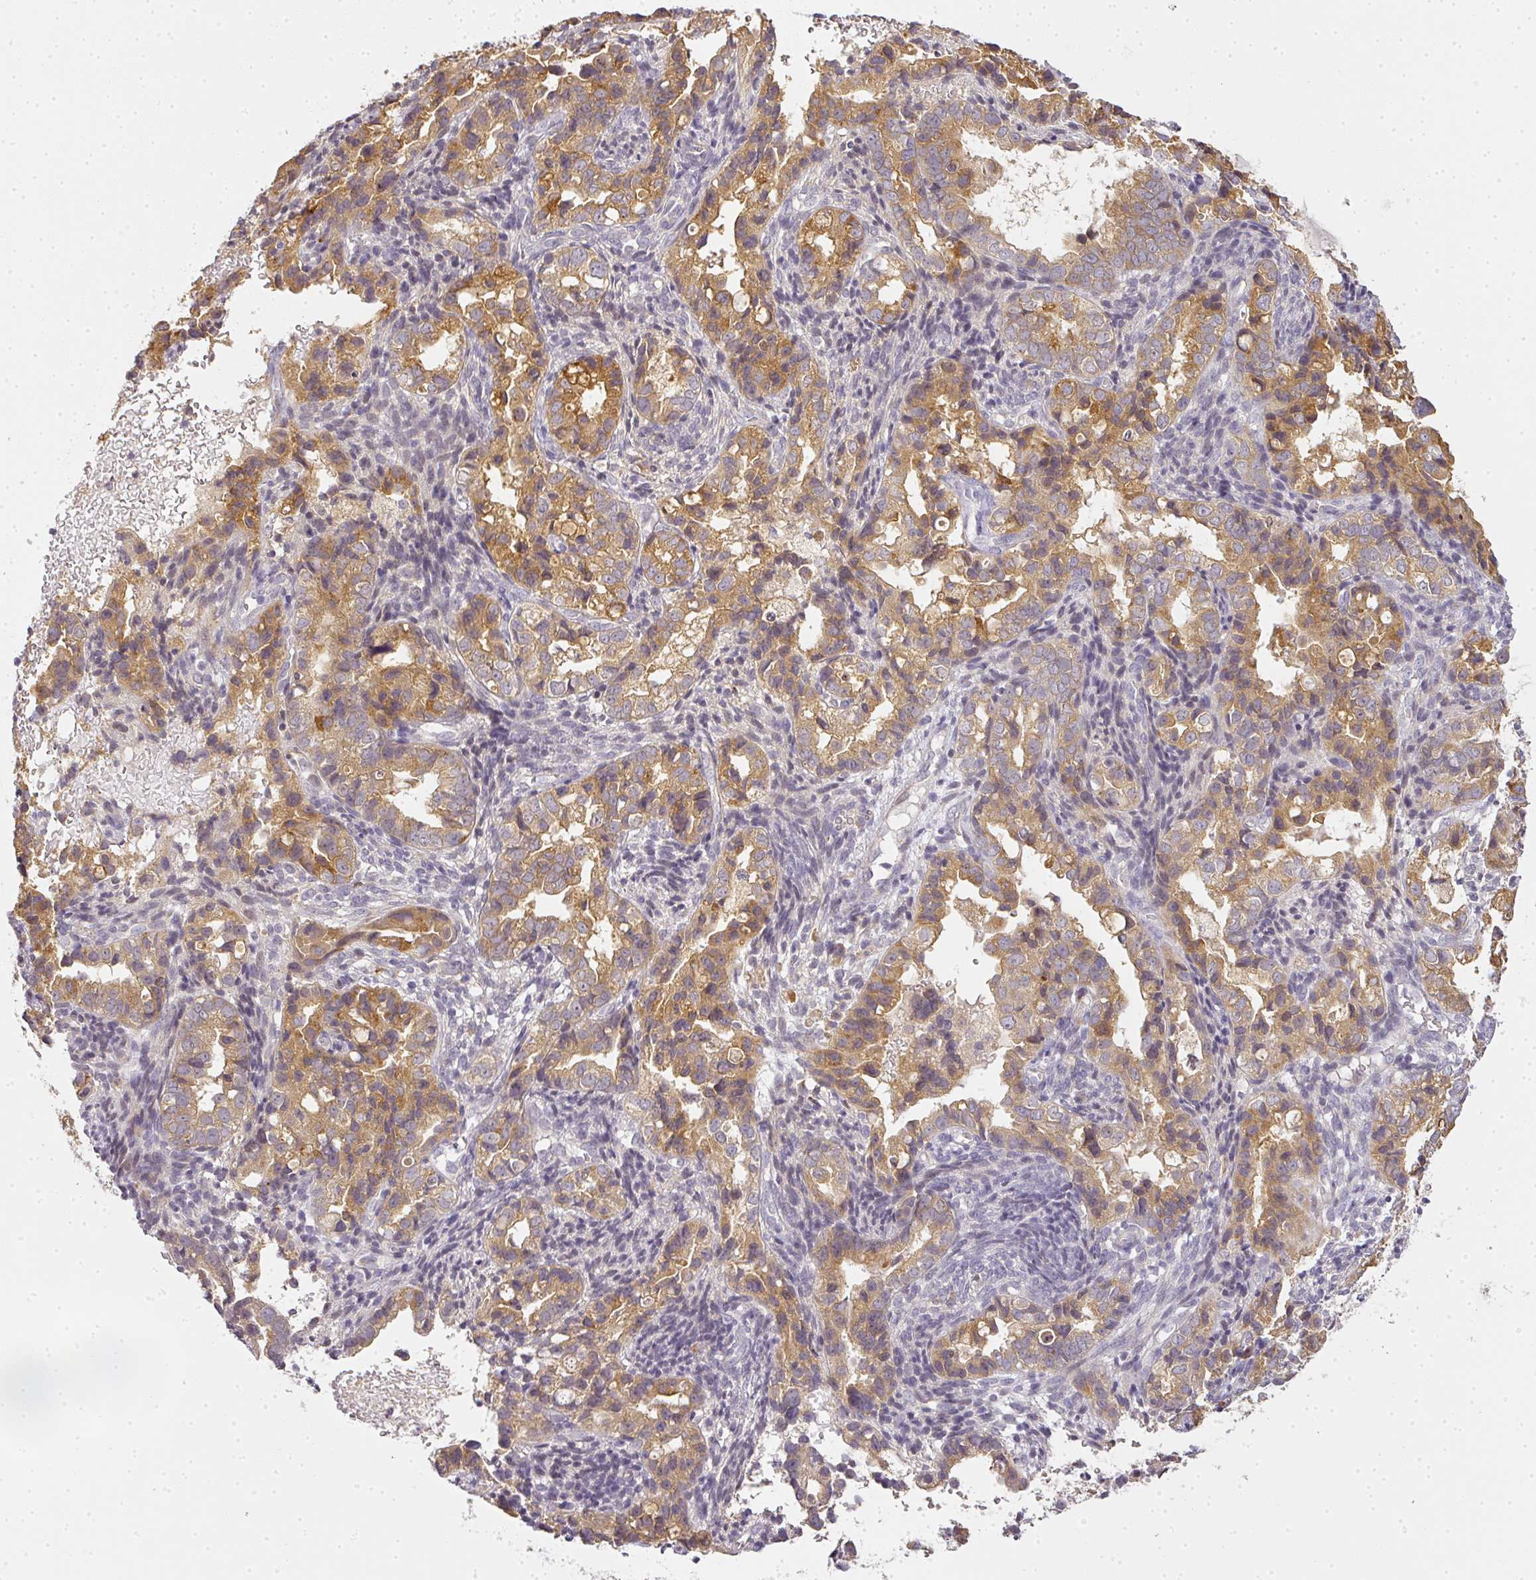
{"staining": {"intensity": "moderate", "quantity": ">75%", "location": "cytoplasmic/membranous"}, "tissue": "endometrial cancer", "cell_type": "Tumor cells", "image_type": "cancer", "snomed": [{"axis": "morphology", "description": "Adenocarcinoma, NOS"}, {"axis": "topography", "description": "Endometrium"}], "caption": "Brown immunohistochemical staining in endometrial cancer reveals moderate cytoplasmic/membranous expression in about >75% of tumor cells. The staining was performed using DAB, with brown indicating positive protein expression. Nuclei are stained blue with hematoxylin.", "gene": "MED19", "patient": {"sex": "female", "age": 57}}